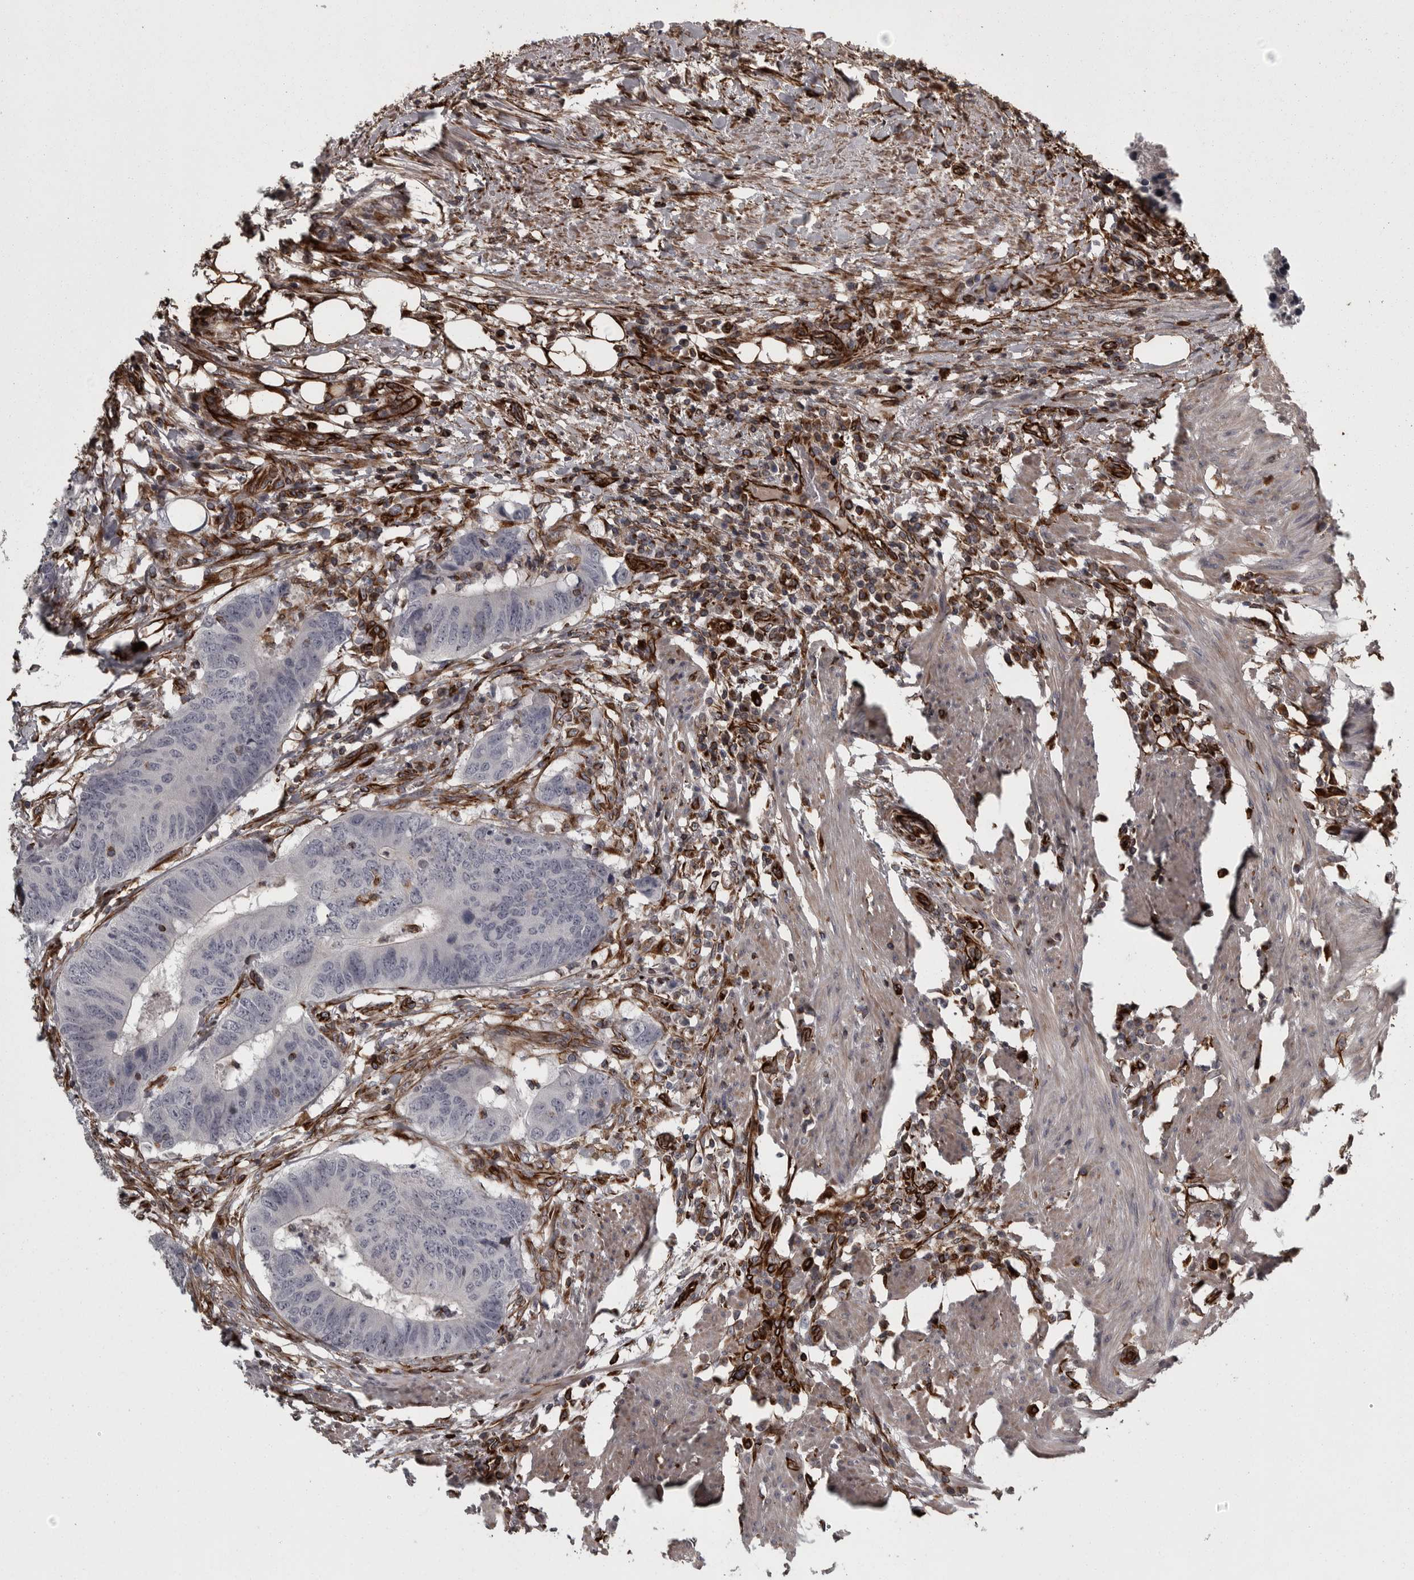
{"staining": {"intensity": "negative", "quantity": "none", "location": "none"}, "tissue": "colorectal cancer", "cell_type": "Tumor cells", "image_type": "cancer", "snomed": [{"axis": "morphology", "description": "Adenocarcinoma, NOS"}, {"axis": "topography", "description": "Colon"}], "caption": "IHC photomicrograph of colorectal cancer stained for a protein (brown), which demonstrates no positivity in tumor cells.", "gene": "FAAP100", "patient": {"sex": "male", "age": 56}}